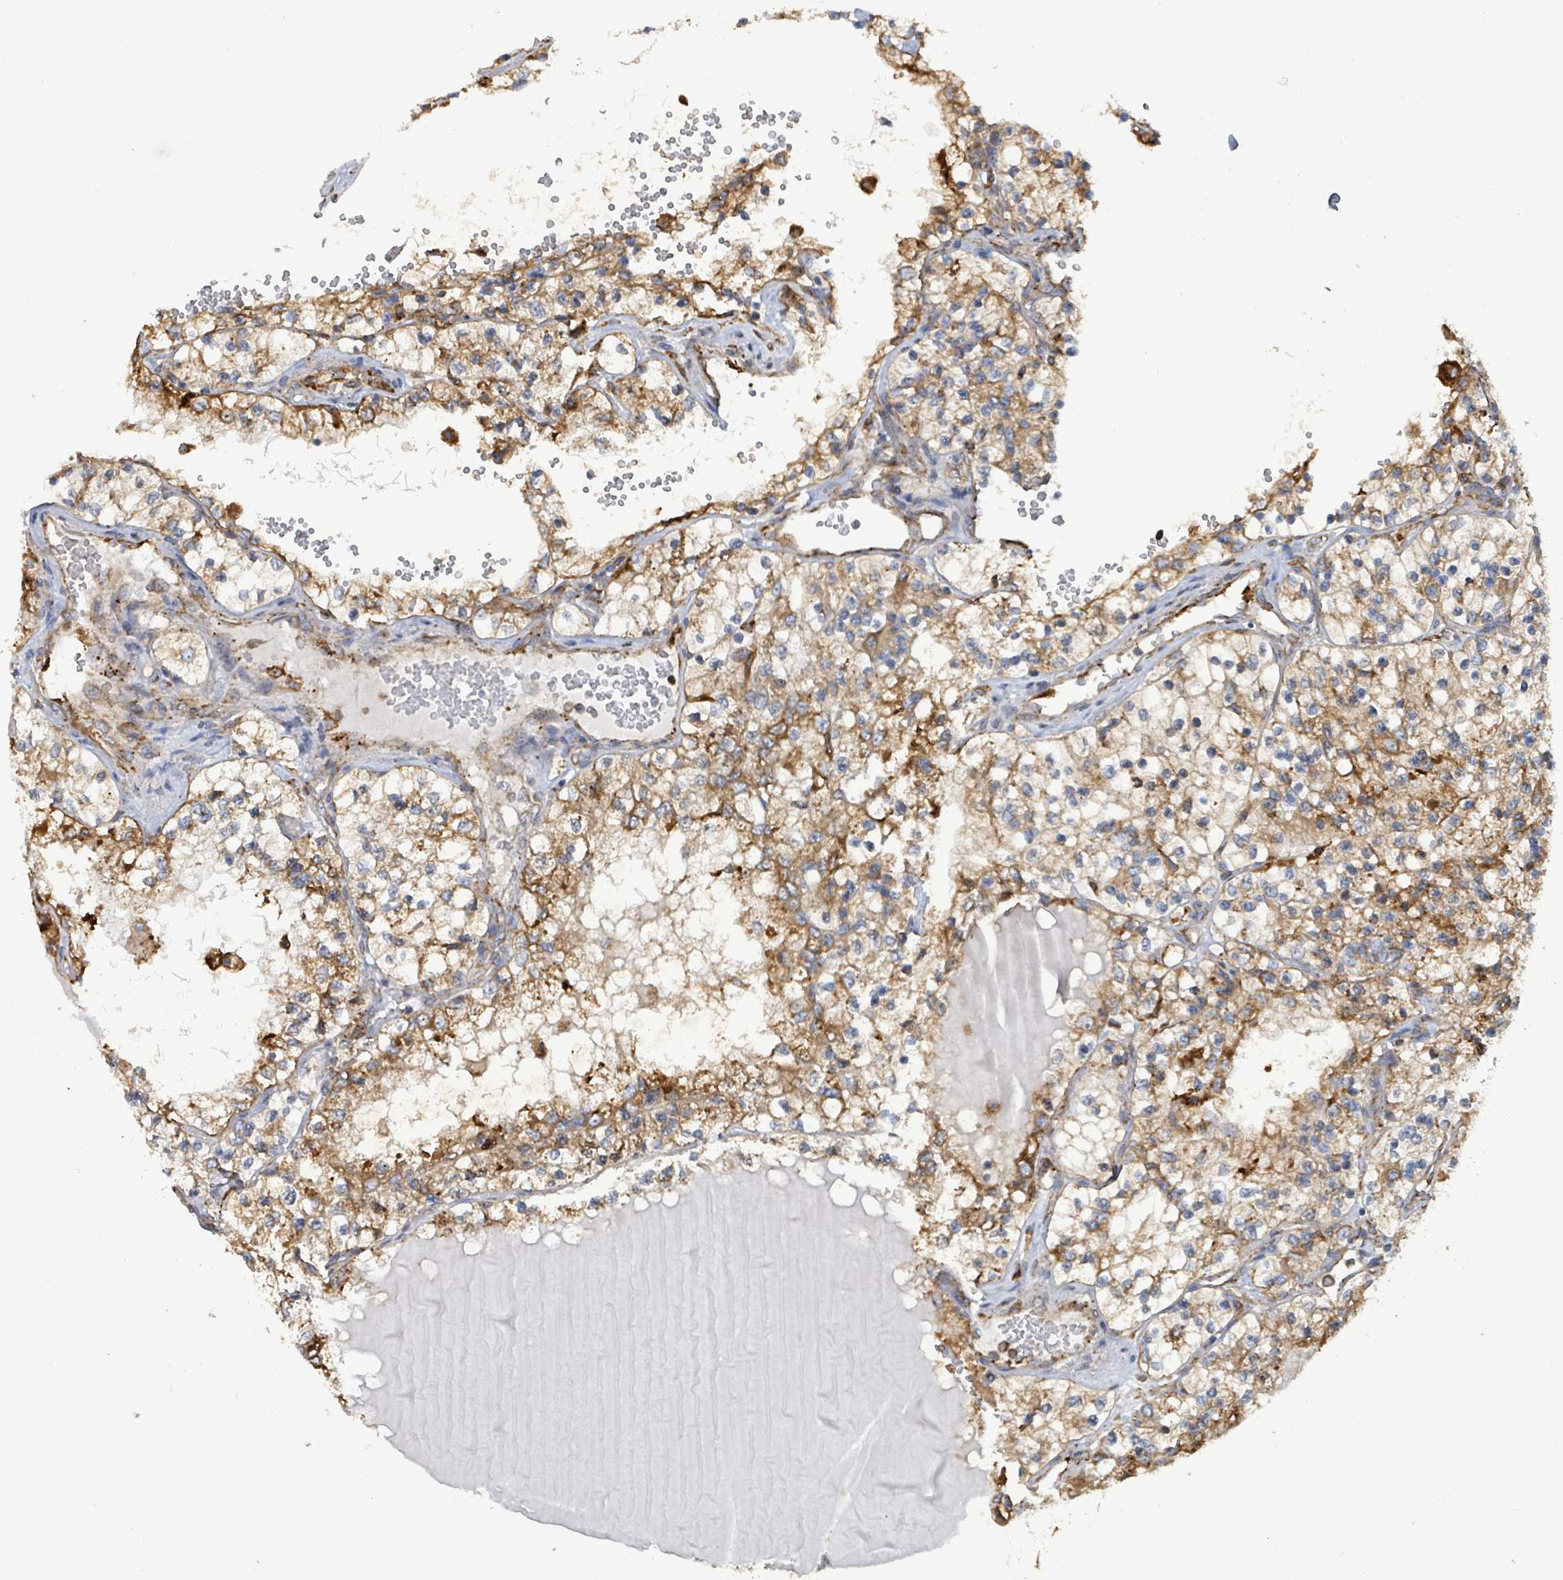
{"staining": {"intensity": "moderate", "quantity": ">75%", "location": "cytoplasmic/membranous"}, "tissue": "renal cancer", "cell_type": "Tumor cells", "image_type": "cancer", "snomed": [{"axis": "morphology", "description": "Adenocarcinoma, NOS"}, {"axis": "topography", "description": "Kidney"}], "caption": "Human renal cancer stained with a protein marker reveals moderate staining in tumor cells.", "gene": "RFPL4A", "patient": {"sex": "female", "age": 69}}